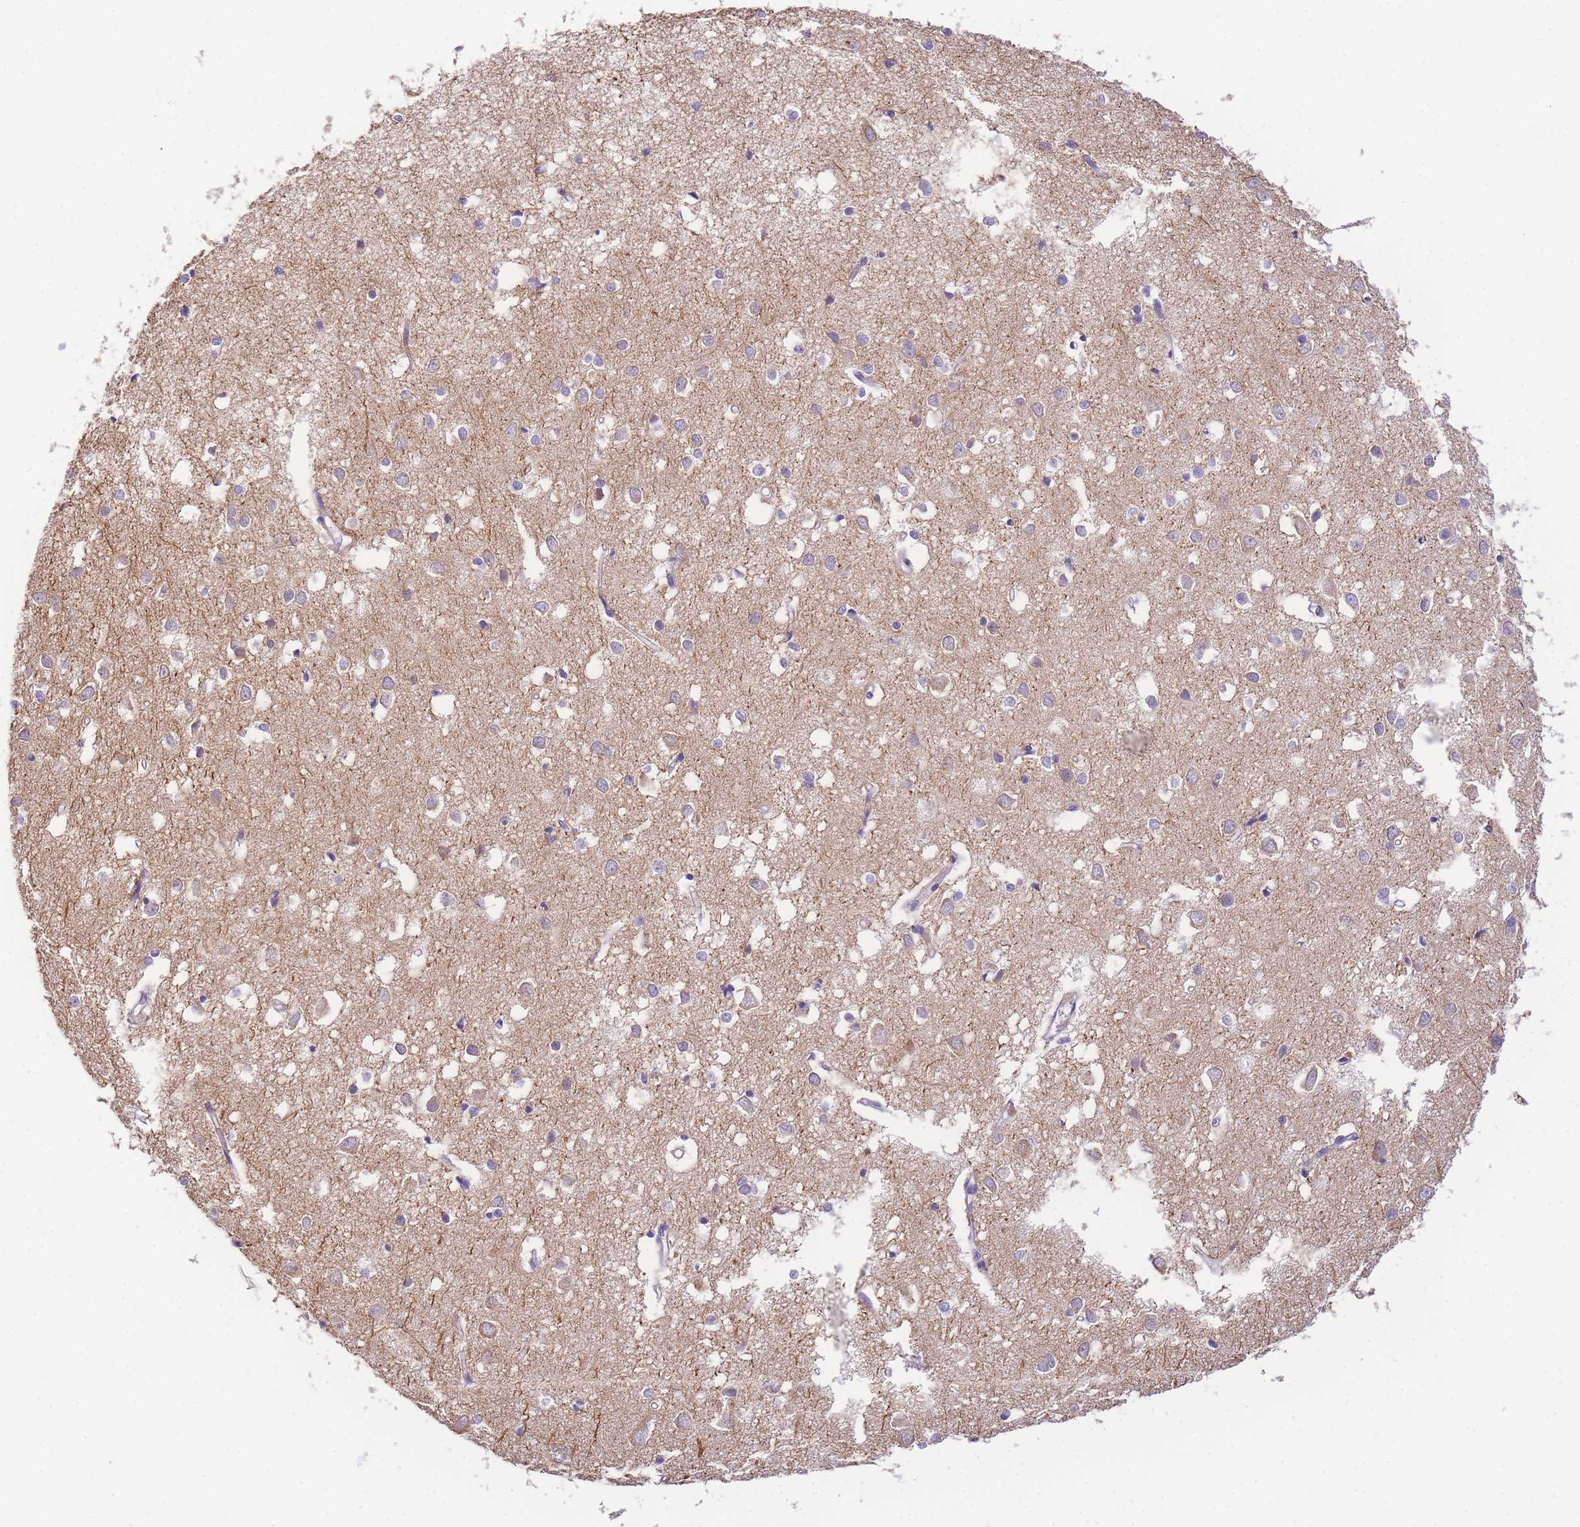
{"staining": {"intensity": "negative", "quantity": "none", "location": "none"}, "tissue": "cerebral cortex", "cell_type": "Endothelial cells", "image_type": "normal", "snomed": [{"axis": "morphology", "description": "Normal tissue, NOS"}, {"axis": "topography", "description": "Cerebral cortex"}], "caption": "Immunohistochemical staining of unremarkable human cerebral cortex shows no significant expression in endothelial cells. (DAB (3,3'-diaminobenzidine) immunohistochemistry (IHC) visualized using brightfield microscopy, high magnification).", "gene": "EPN2", "patient": {"sex": "female", "age": 64}}